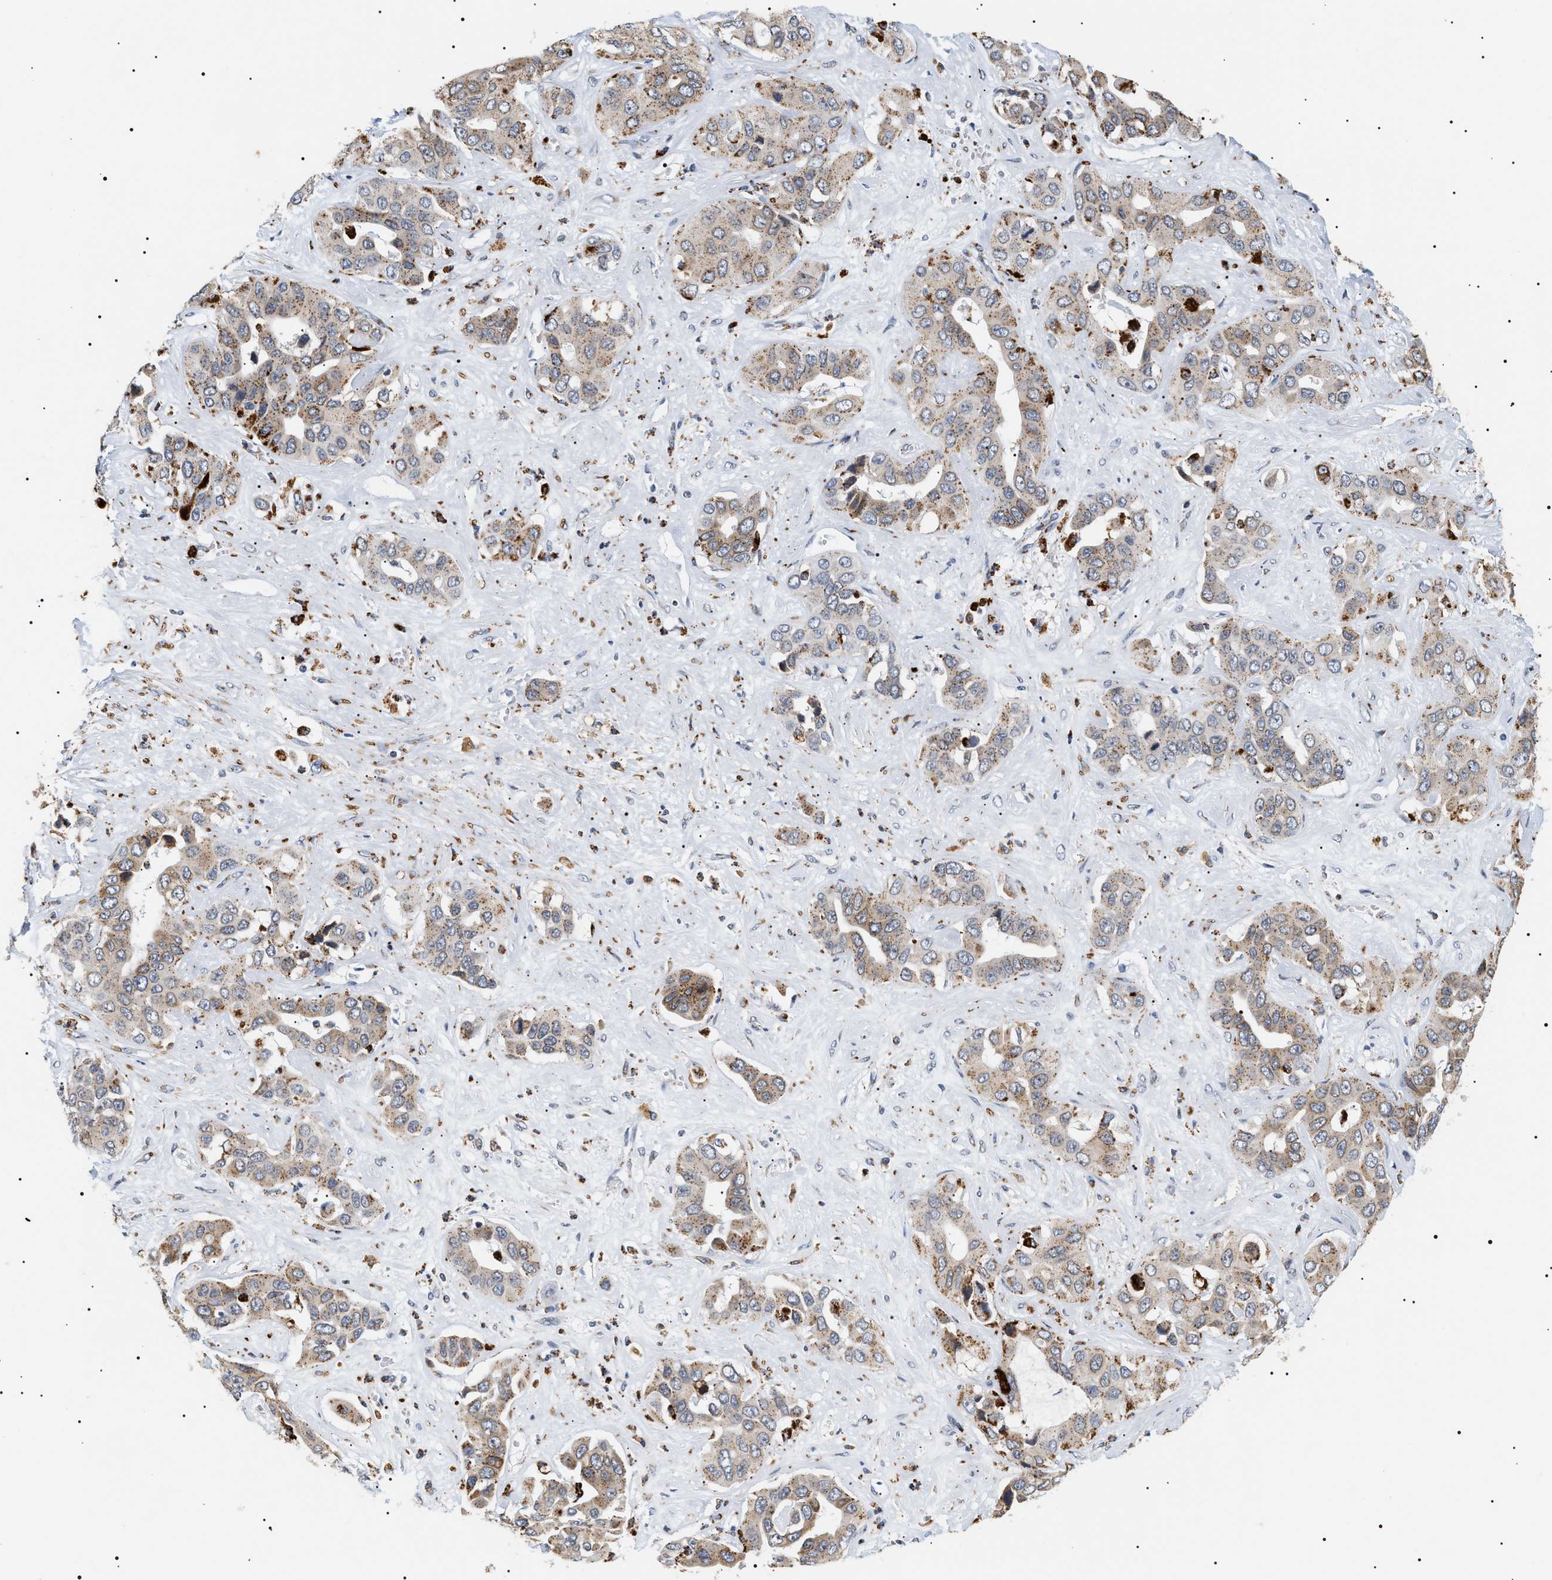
{"staining": {"intensity": "weak", "quantity": ">75%", "location": "cytoplasmic/membranous"}, "tissue": "liver cancer", "cell_type": "Tumor cells", "image_type": "cancer", "snomed": [{"axis": "morphology", "description": "Cholangiocarcinoma"}, {"axis": "topography", "description": "Liver"}], "caption": "Immunohistochemical staining of liver cancer (cholangiocarcinoma) shows low levels of weak cytoplasmic/membranous expression in approximately >75% of tumor cells.", "gene": "HSD17B11", "patient": {"sex": "female", "age": 52}}